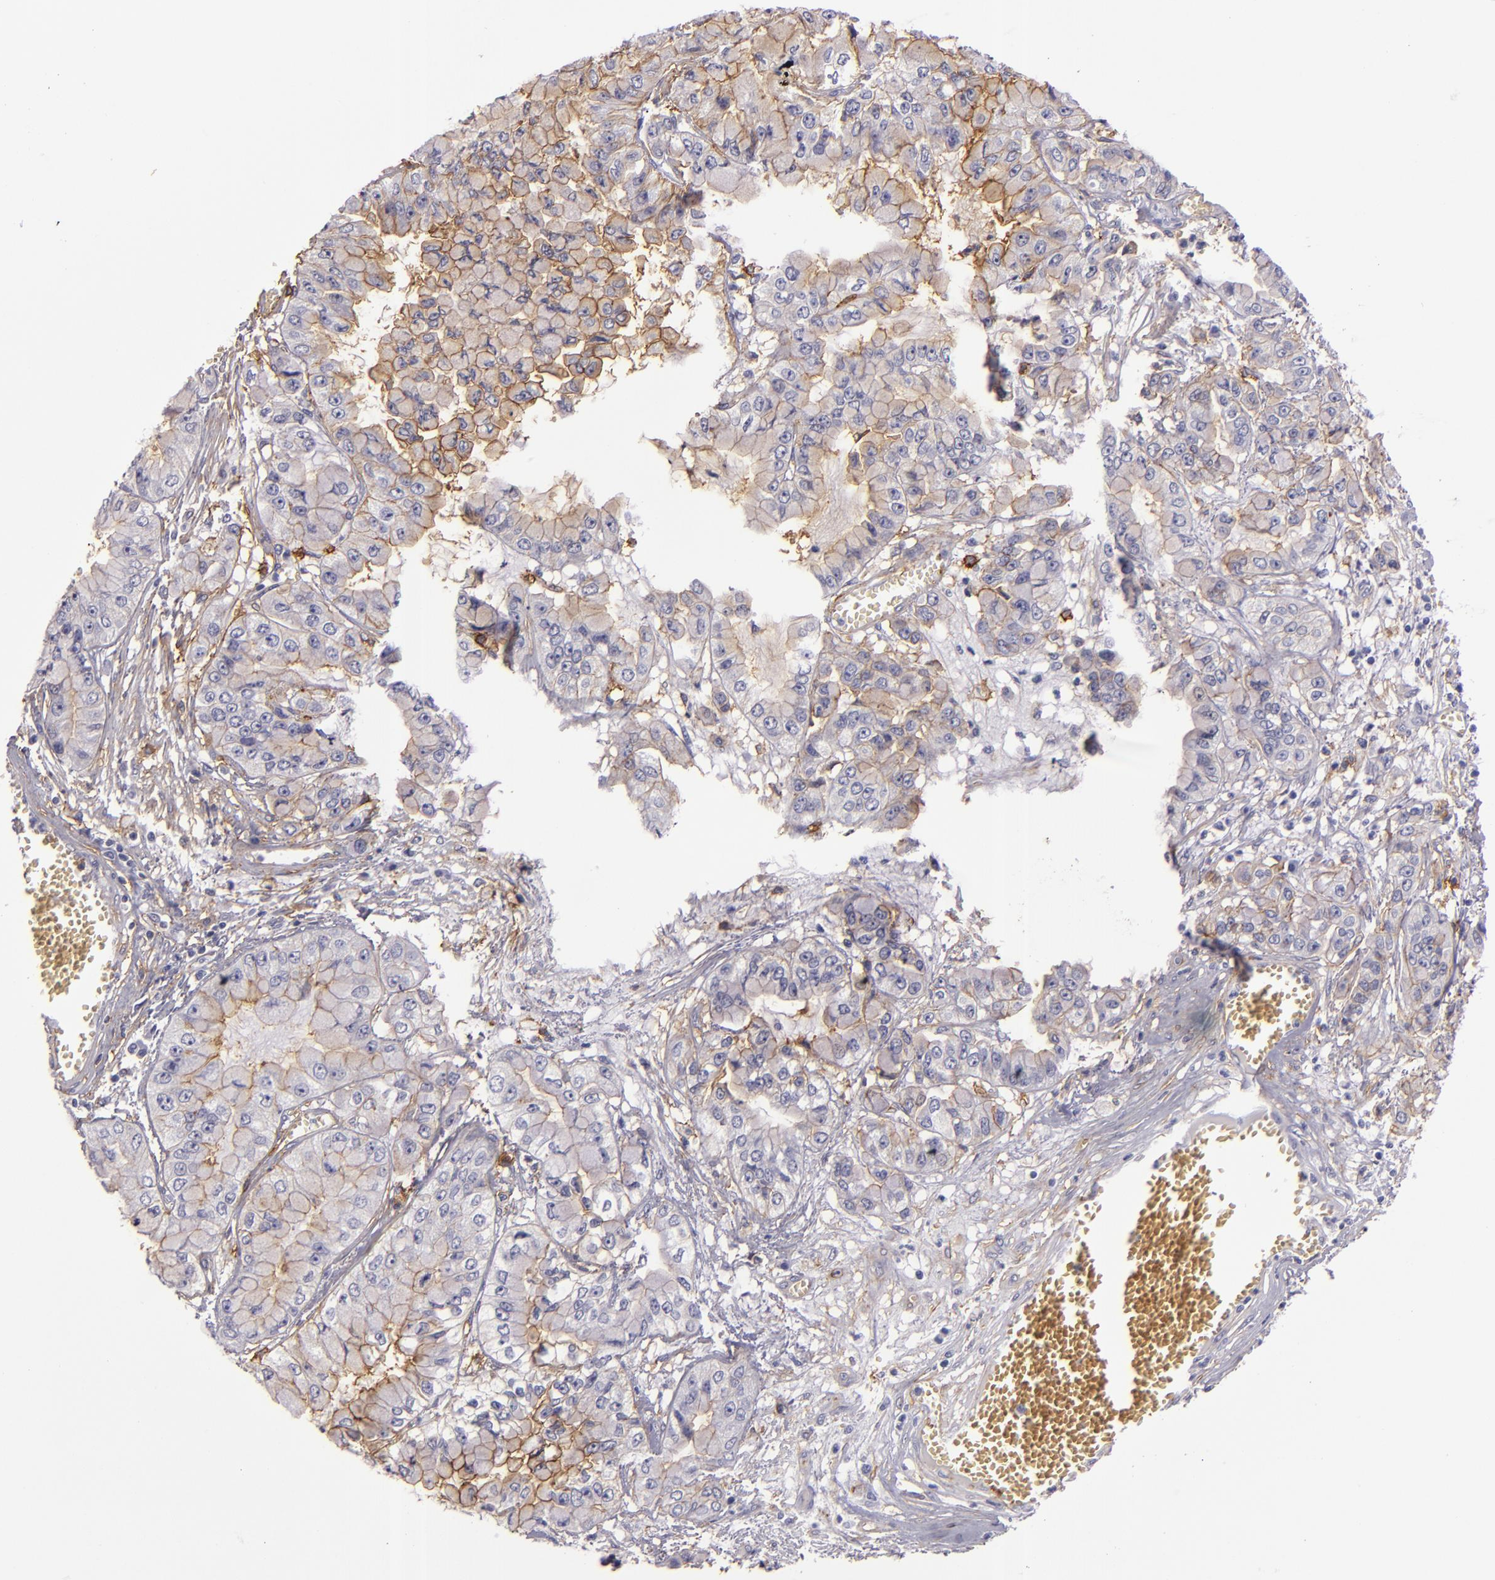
{"staining": {"intensity": "moderate", "quantity": ">75%", "location": "cytoplasmic/membranous"}, "tissue": "liver cancer", "cell_type": "Tumor cells", "image_type": "cancer", "snomed": [{"axis": "morphology", "description": "Cholangiocarcinoma"}, {"axis": "topography", "description": "Liver"}], "caption": "Moderate cytoplasmic/membranous expression for a protein is seen in approximately >75% of tumor cells of liver cancer using immunohistochemistry (IHC).", "gene": "CD9", "patient": {"sex": "female", "age": 79}}